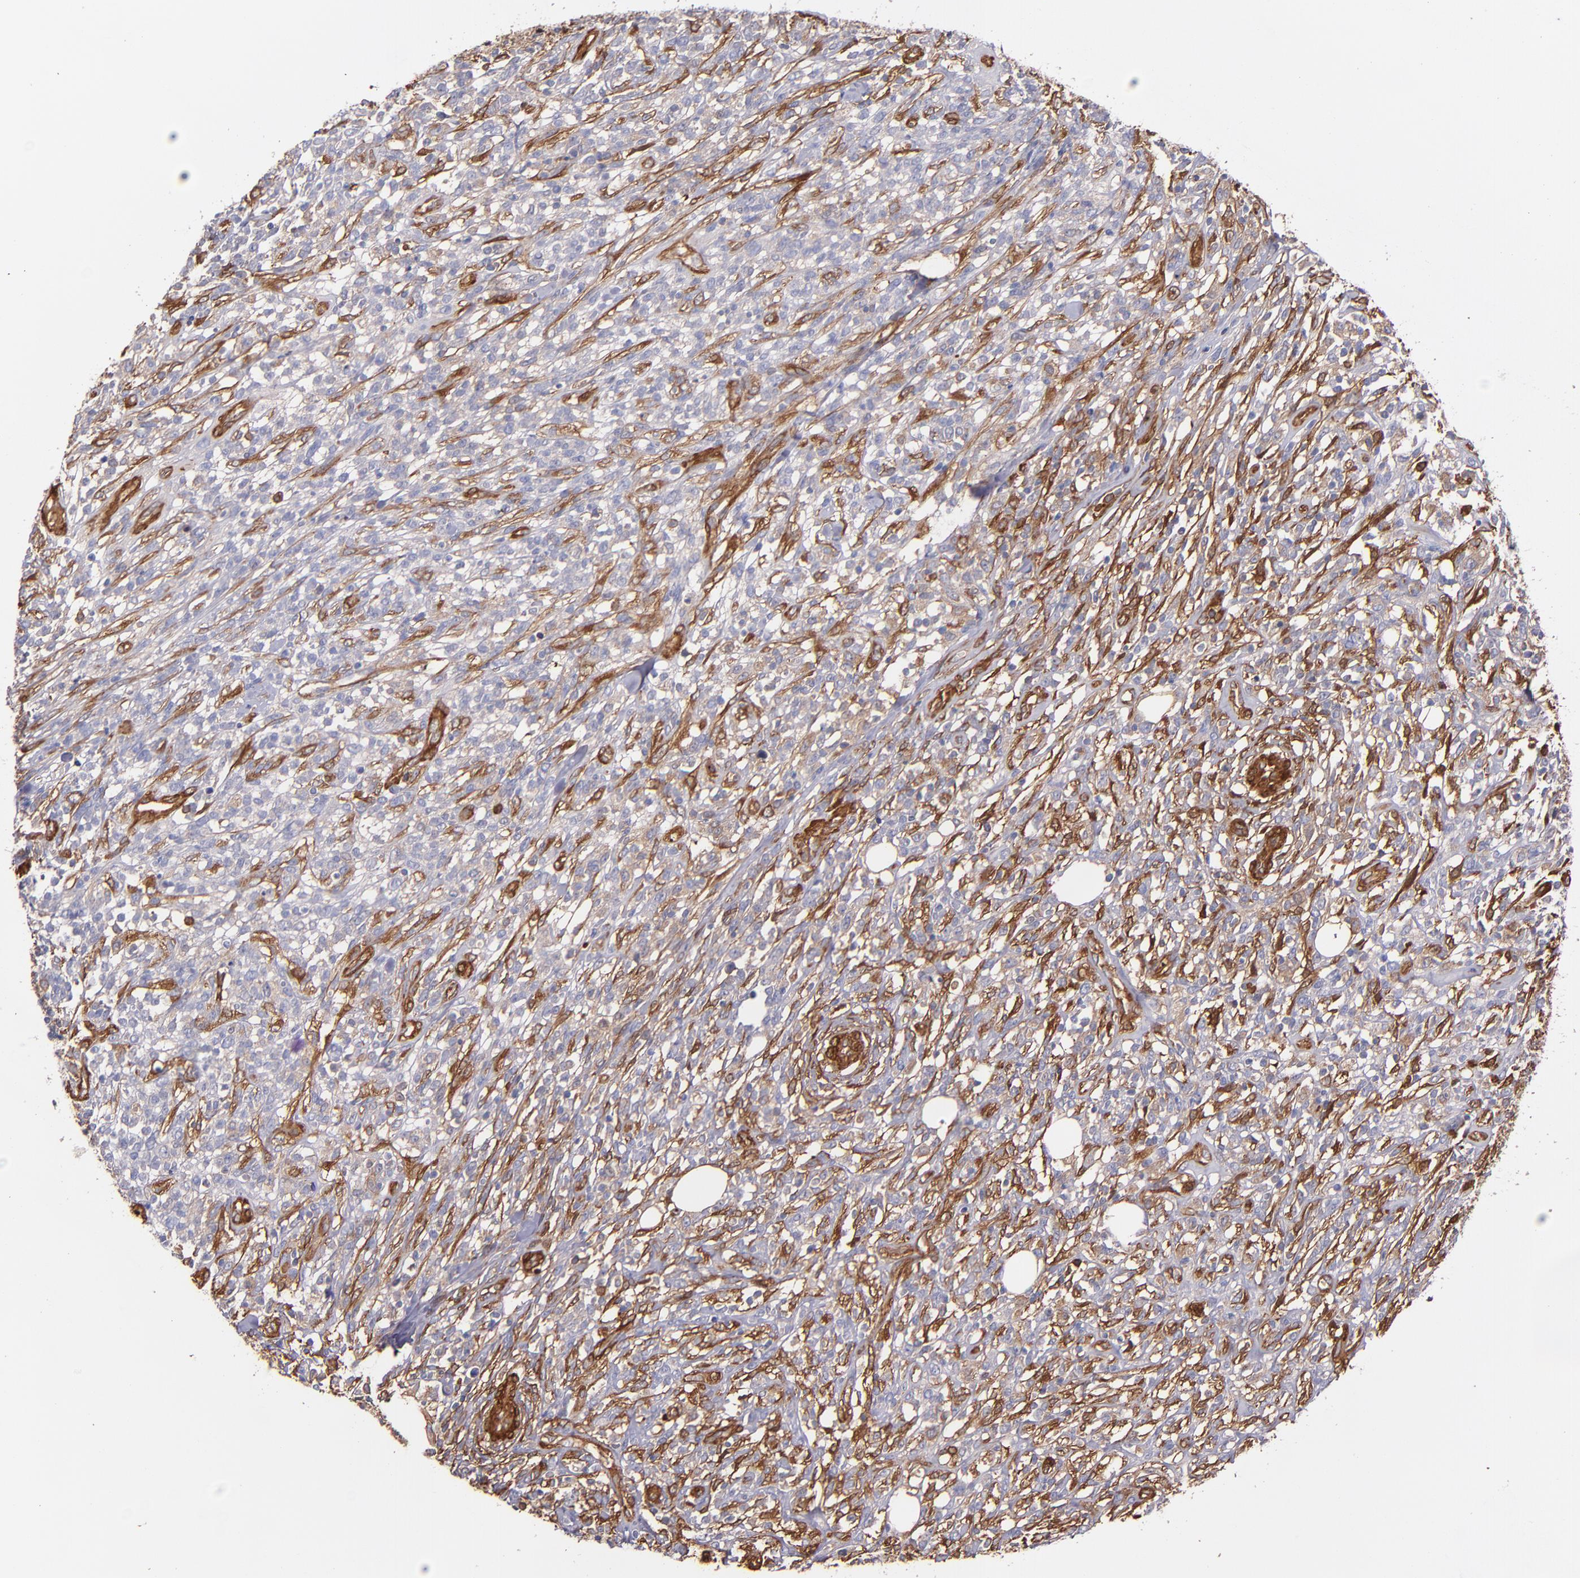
{"staining": {"intensity": "weak", "quantity": "<25%", "location": "cytoplasmic/membranous"}, "tissue": "lymphoma", "cell_type": "Tumor cells", "image_type": "cancer", "snomed": [{"axis": "morphology", "description": "Malignant lymphoma, non-Hodgkin's type, High grade"}, {"axis": "topography", "description": "Lymph node"}], "caption": "Immunohistochemistry (IHC) micrograph of neoplastic tissue: lymphoma stained with DAB shows no significant protein positivity in tumor cells.", "gene": "VCL", "patient": {"sex": "female", "age": 73}}